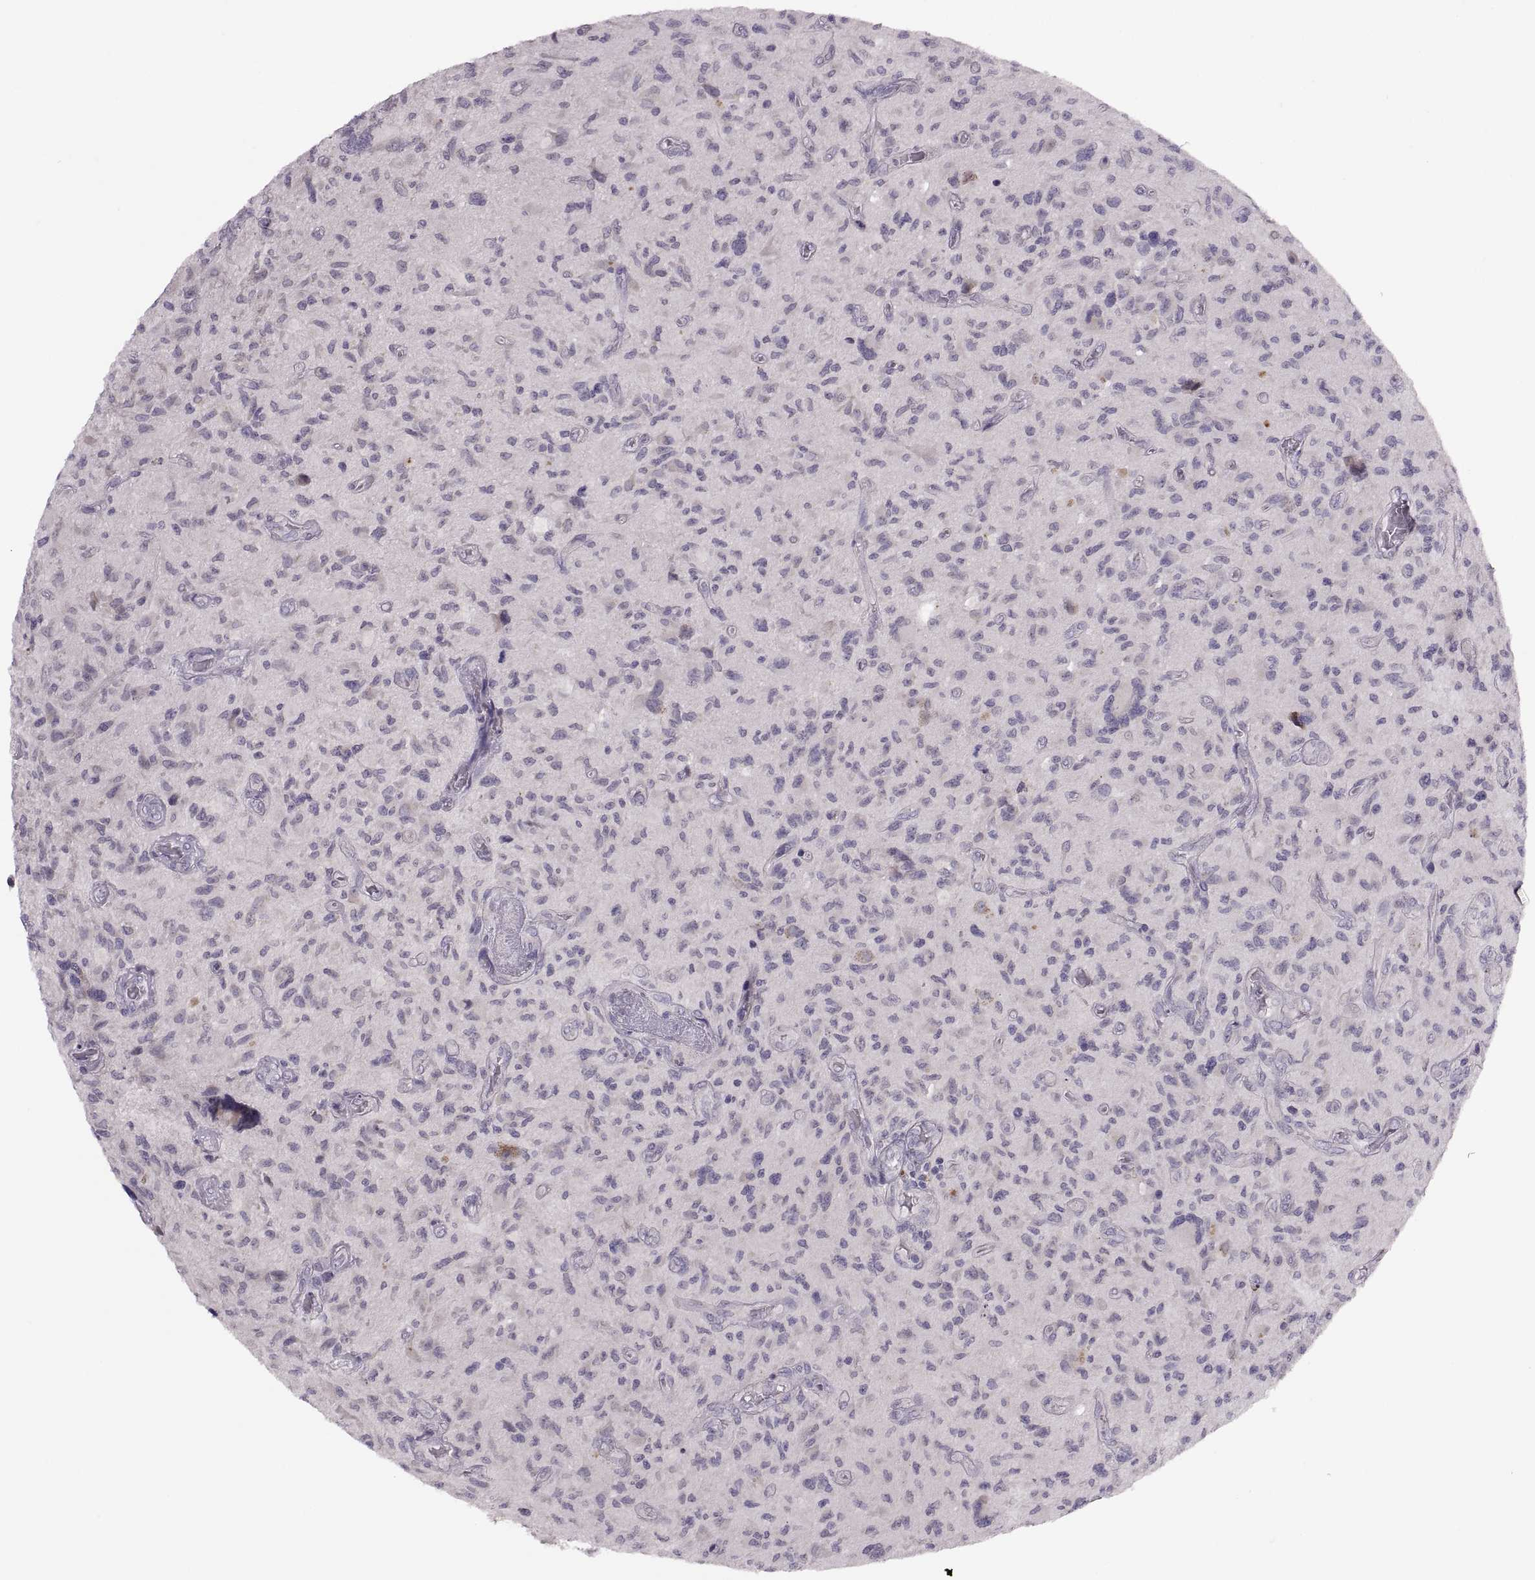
{"staining": {"intensity": "negative", "quantity": "none", "location": "none"}, "tissue": "glioma", "cell_type": "Tumor cells", "image_type": "cancer", "snomed": [{"axis": "morphology", "description": "Glioma, malignant, NOS"}, {"axis": "morphology", "description": "Glioma, malignant, High grade"}, {"axis": "topography", "description": "Brain"}], "caption": "Immunohistochemistry (IHC) of glioma reveals no staining in tumor cells.", "gene": "ADH6", "patient": {"sex": "female", "age": 71}}